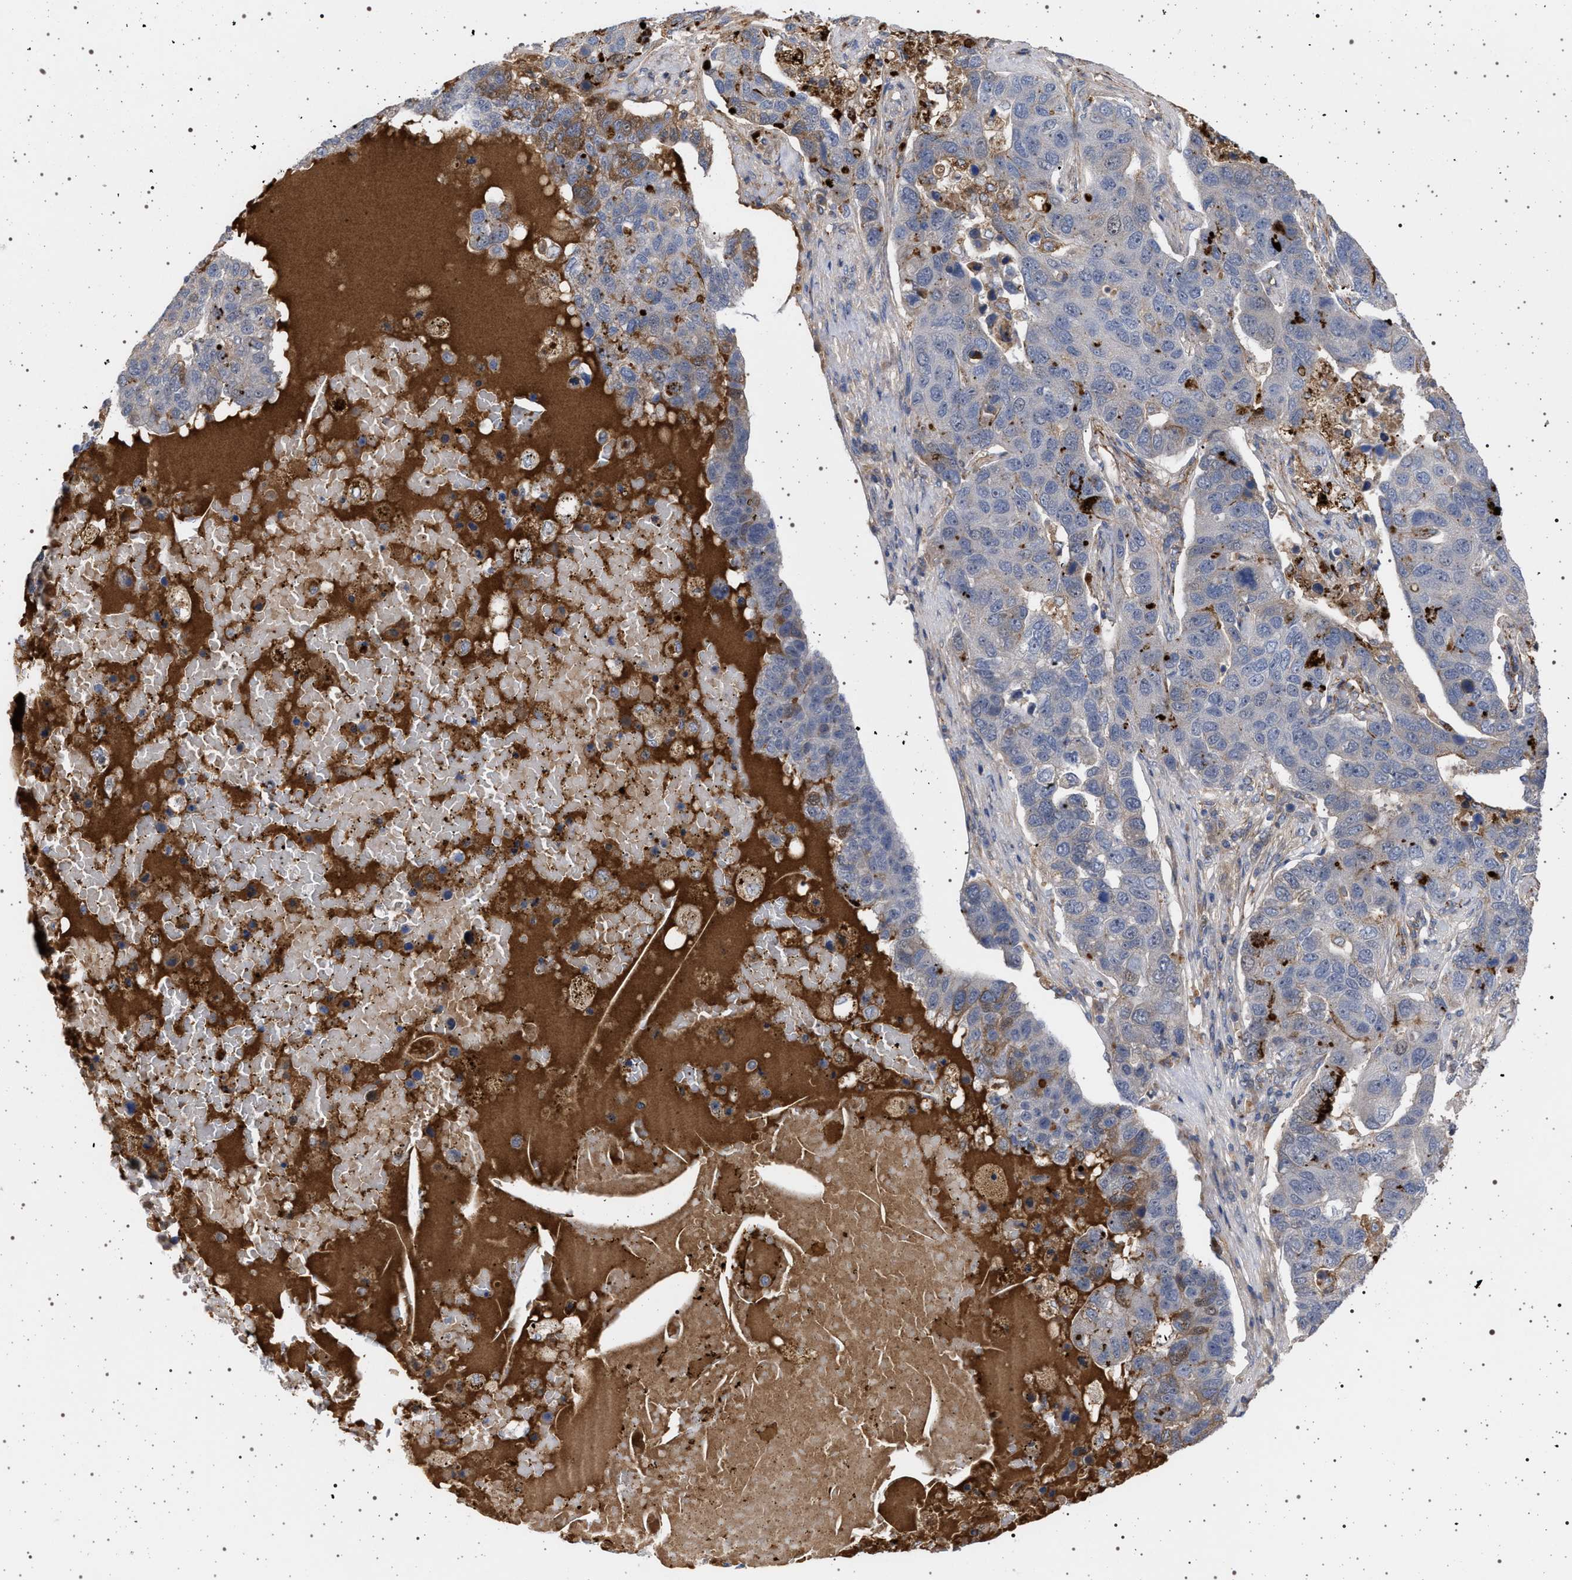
{"staining": {"intensity": "moderate", "quantity": "<25%", "location": "cytoplasmic/membranous"}, "tissue": "pancreatic cancer", "cell_type": "Tumor cells", "image_type": "cancer", "snomed": [{"axis": "morphology", "description": "Adenocarcinoma, NOS"}, {"axis": "topography", "description": "Pancreas"}], "caption": "A brown stain shows moderate cytoplasmic/membranous positivity of a protein in human pancreatic cancer (adenocarcinoma) tumor cells.", "gene": "RBM48", "patient": {"sex": "female", "age": 61}}